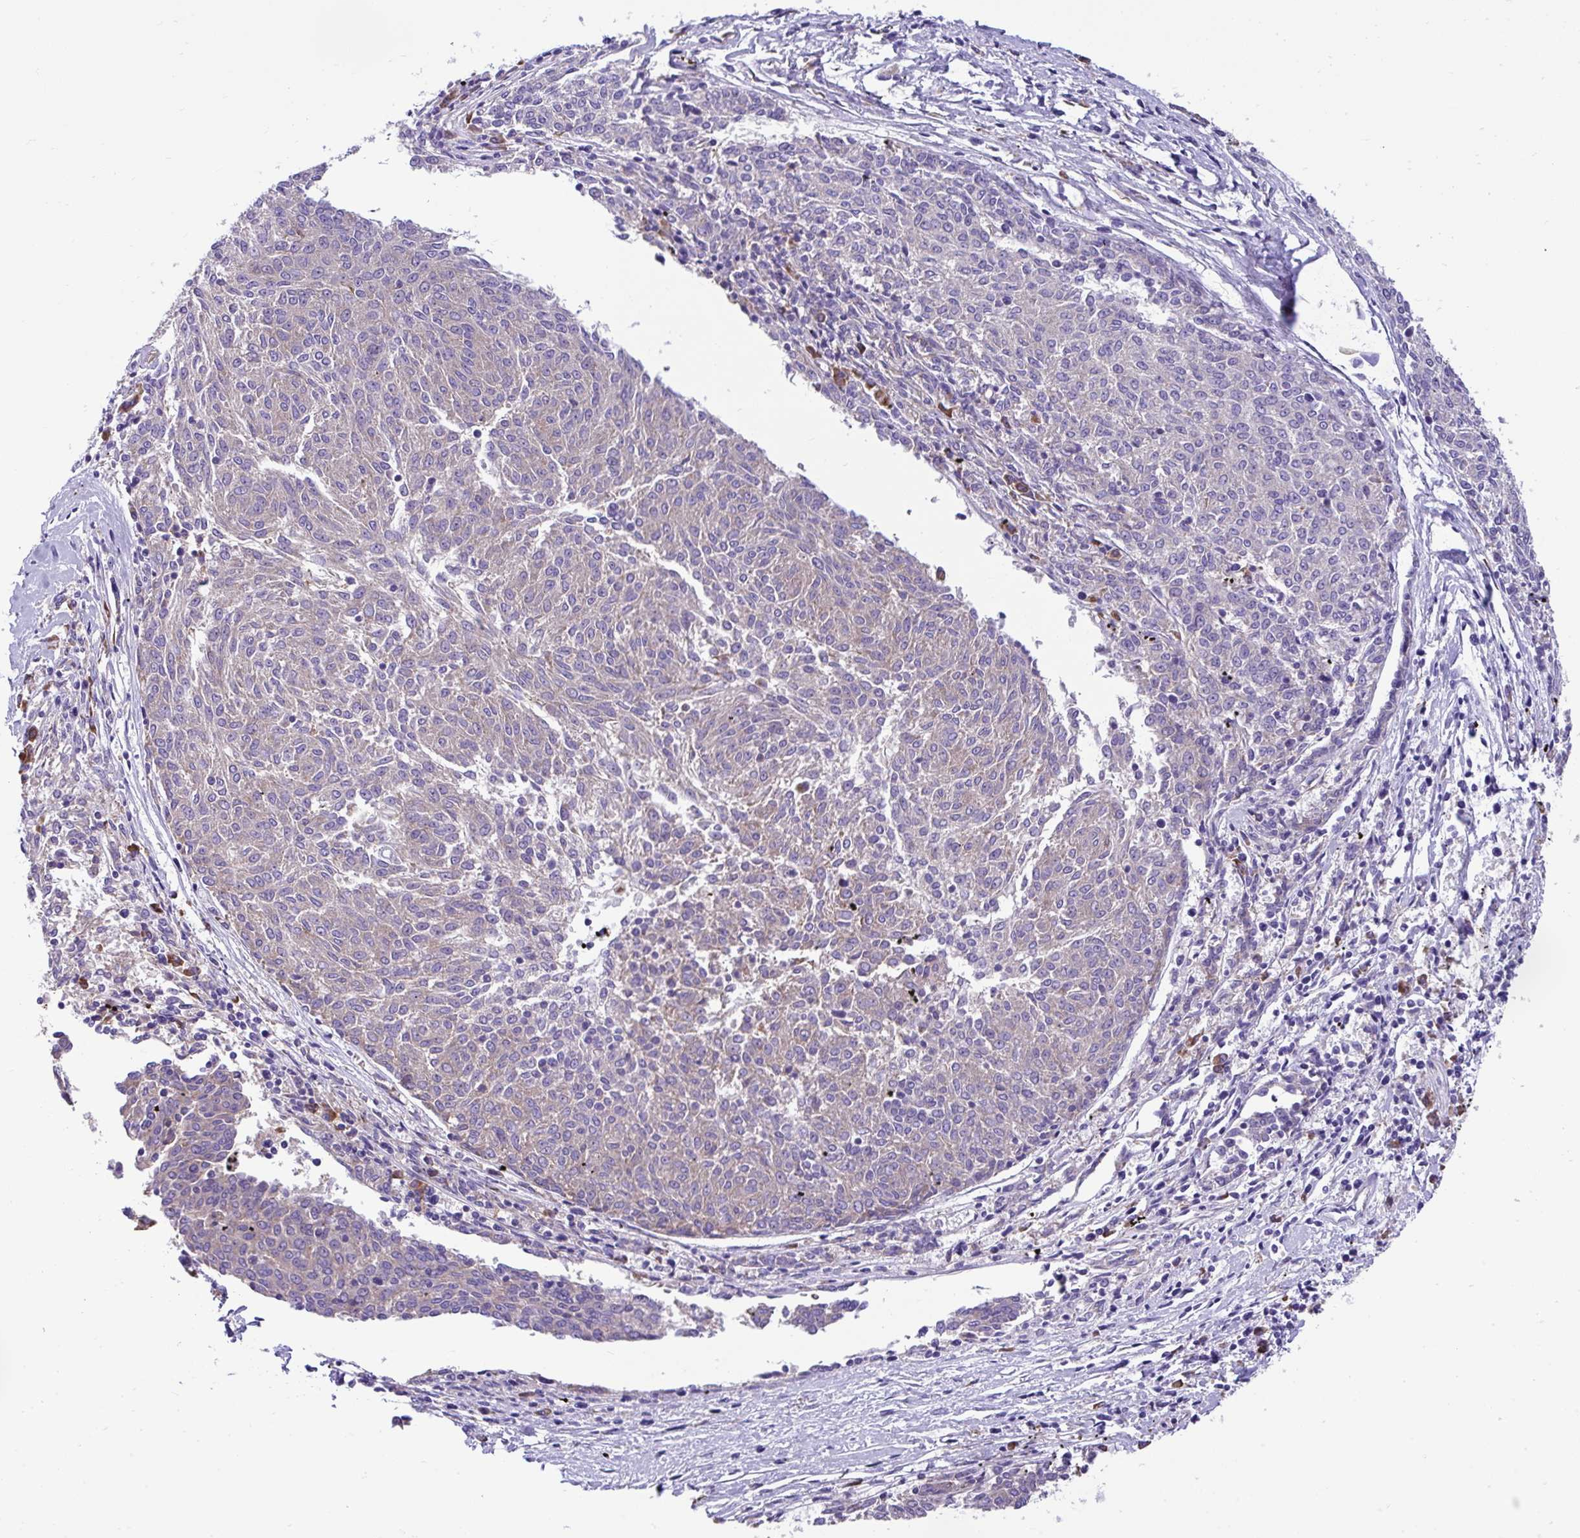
{"staining": {"intensity": "negative", "quantity": "none", "location": "none"}, "tissue": "melanoma", "cell_type": "Tumor cells", "image_type": "cancer", "snomed": [{"axis": "morphology", "description": "Malignant melanoma, NOS"}, {"axis": "topography", "description": "Skin"}], "caption": "Image shows no significant protein positivity in tumor cells of melanoma.", "gene": "RPL7", "patient": {"sex": "female", "age": 72}}